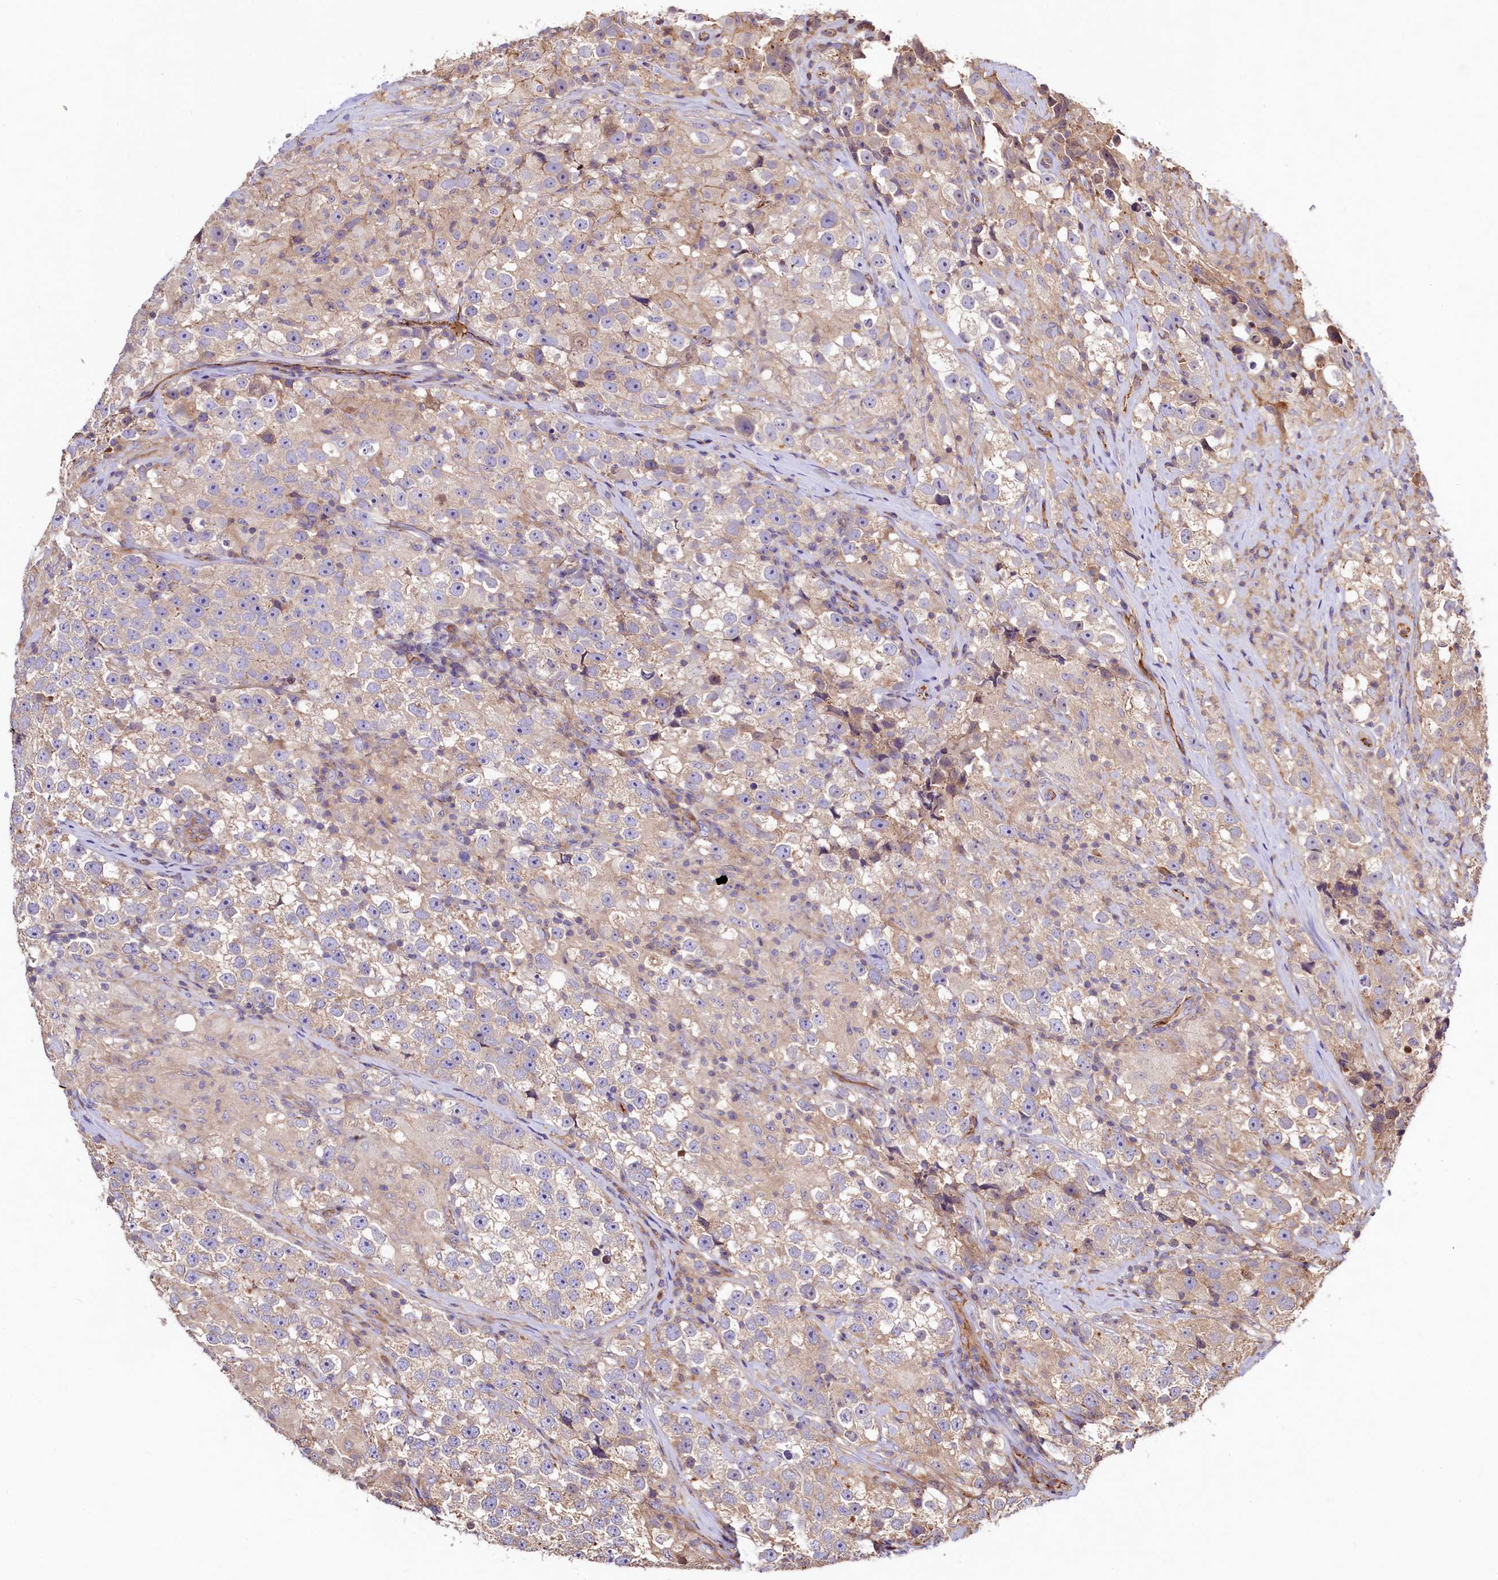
{"staining": {"intensity": "weak", "quantity": "25%-75%", "location": "cytoplasmic/membranous"}, "tissue": "testis cancer", "cell_type": "Tumor cells", "image_type": "cancer", "snomed": [{"axis": "morphology", "description": "Seminoma, NOS"}, {"axis": "topography", "description": "Testis"}], "caption": "Weak cytoplasmic/membranous expression is seen in approximately 25%-75% of tumor cells in testis cancer. Nuclei are stained in blue.", "gene": "KLHDC4", "patient": {"sex": "male", "age": 46}}